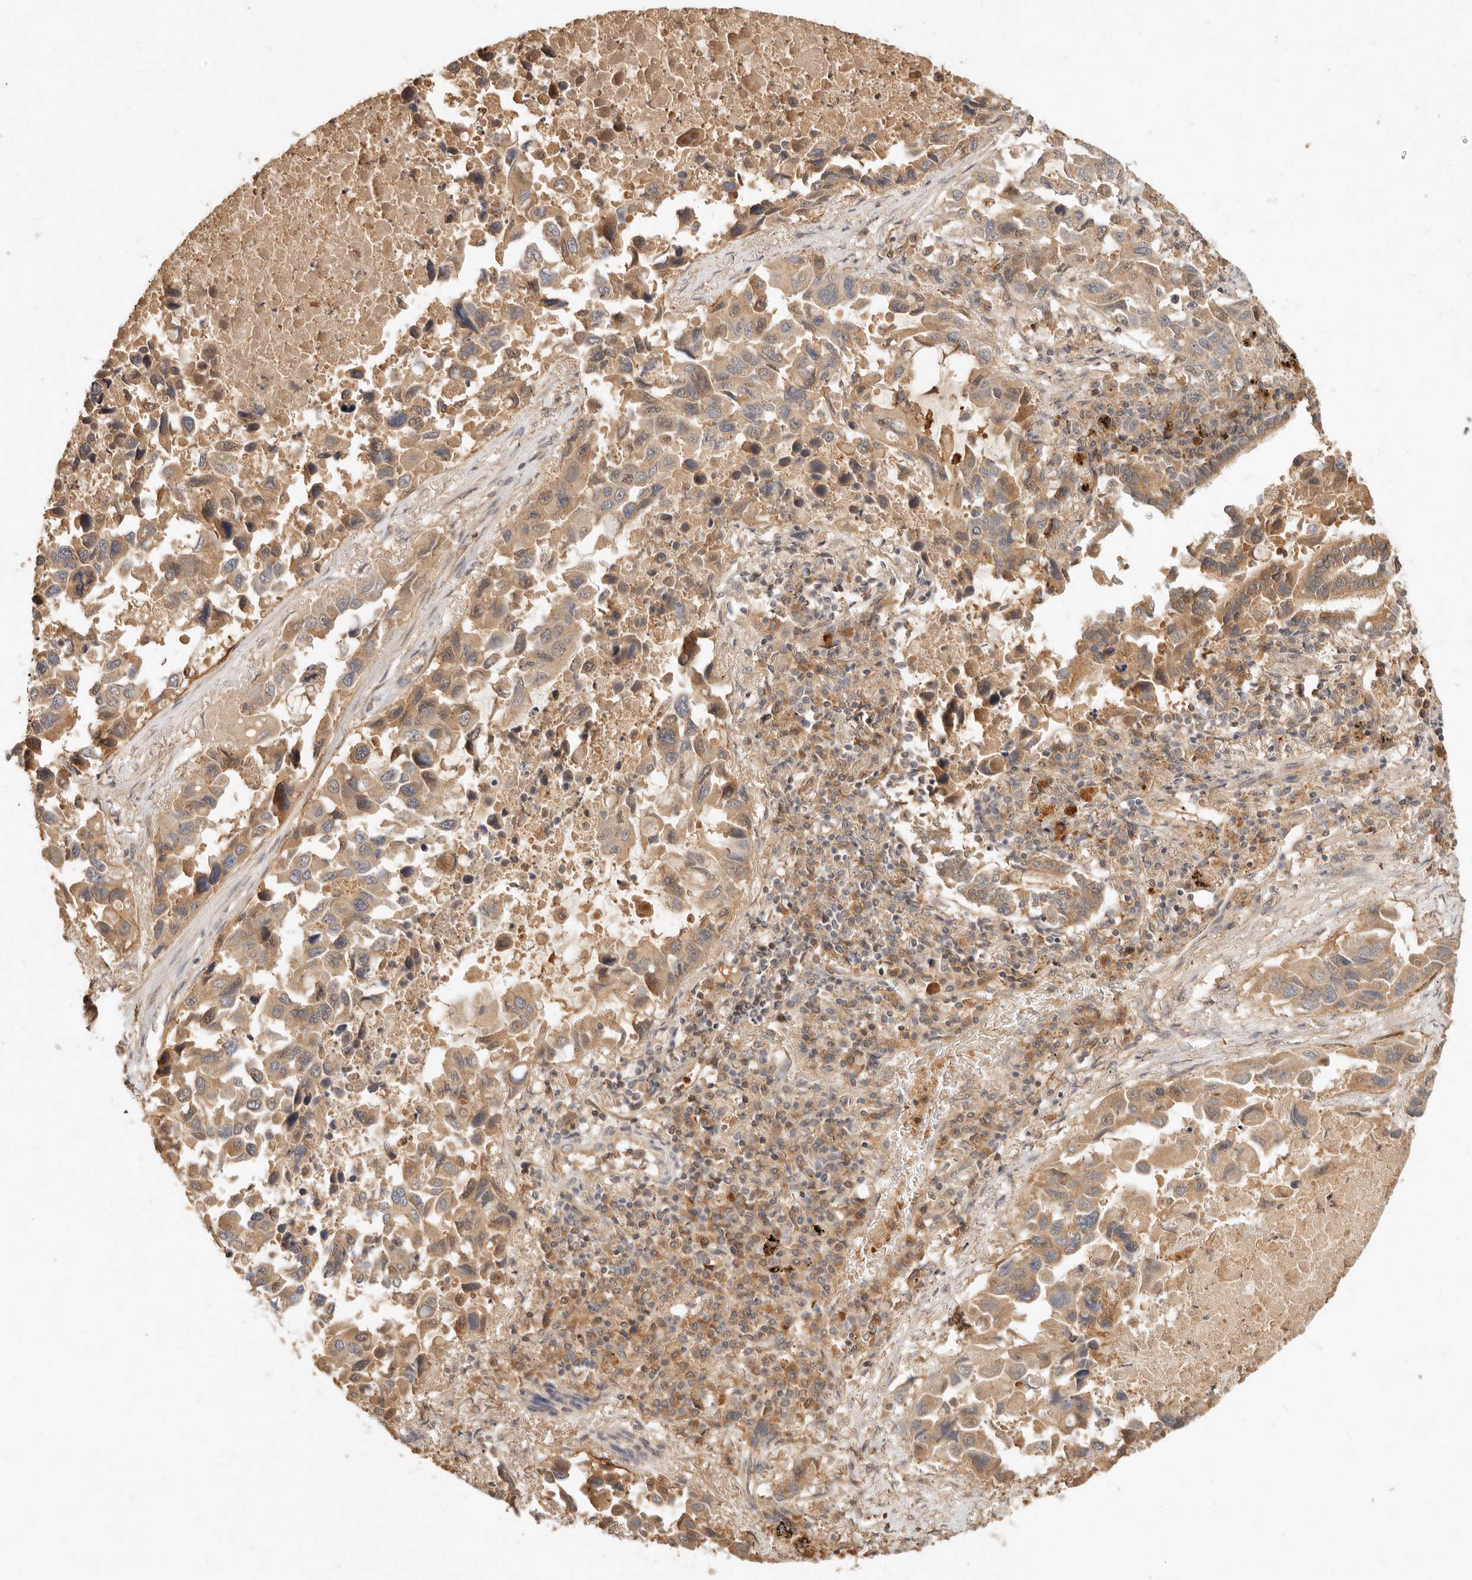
{"staining": {"intensity": "moderate", "quantity": ">75%", "location": "cytoplasmic/membranous"}, "tissue": "lung cancer", "cell_type": "Tumor cells", "image_type": "cancer", "snomed": [{"axis": "morphology", "description": "Adenocarcinoma, NOS"}, {"axis": "topography", "description": "Lung"}], "caption": "Lung adenocarcinoma was stained to show a protein in brown. There is medium levels of moderate cytoplasmic/membranous positivity in approximately >75% of tumor cells.", "gene": "FREM2", "patient": {"sex": "male", "age": 64}}